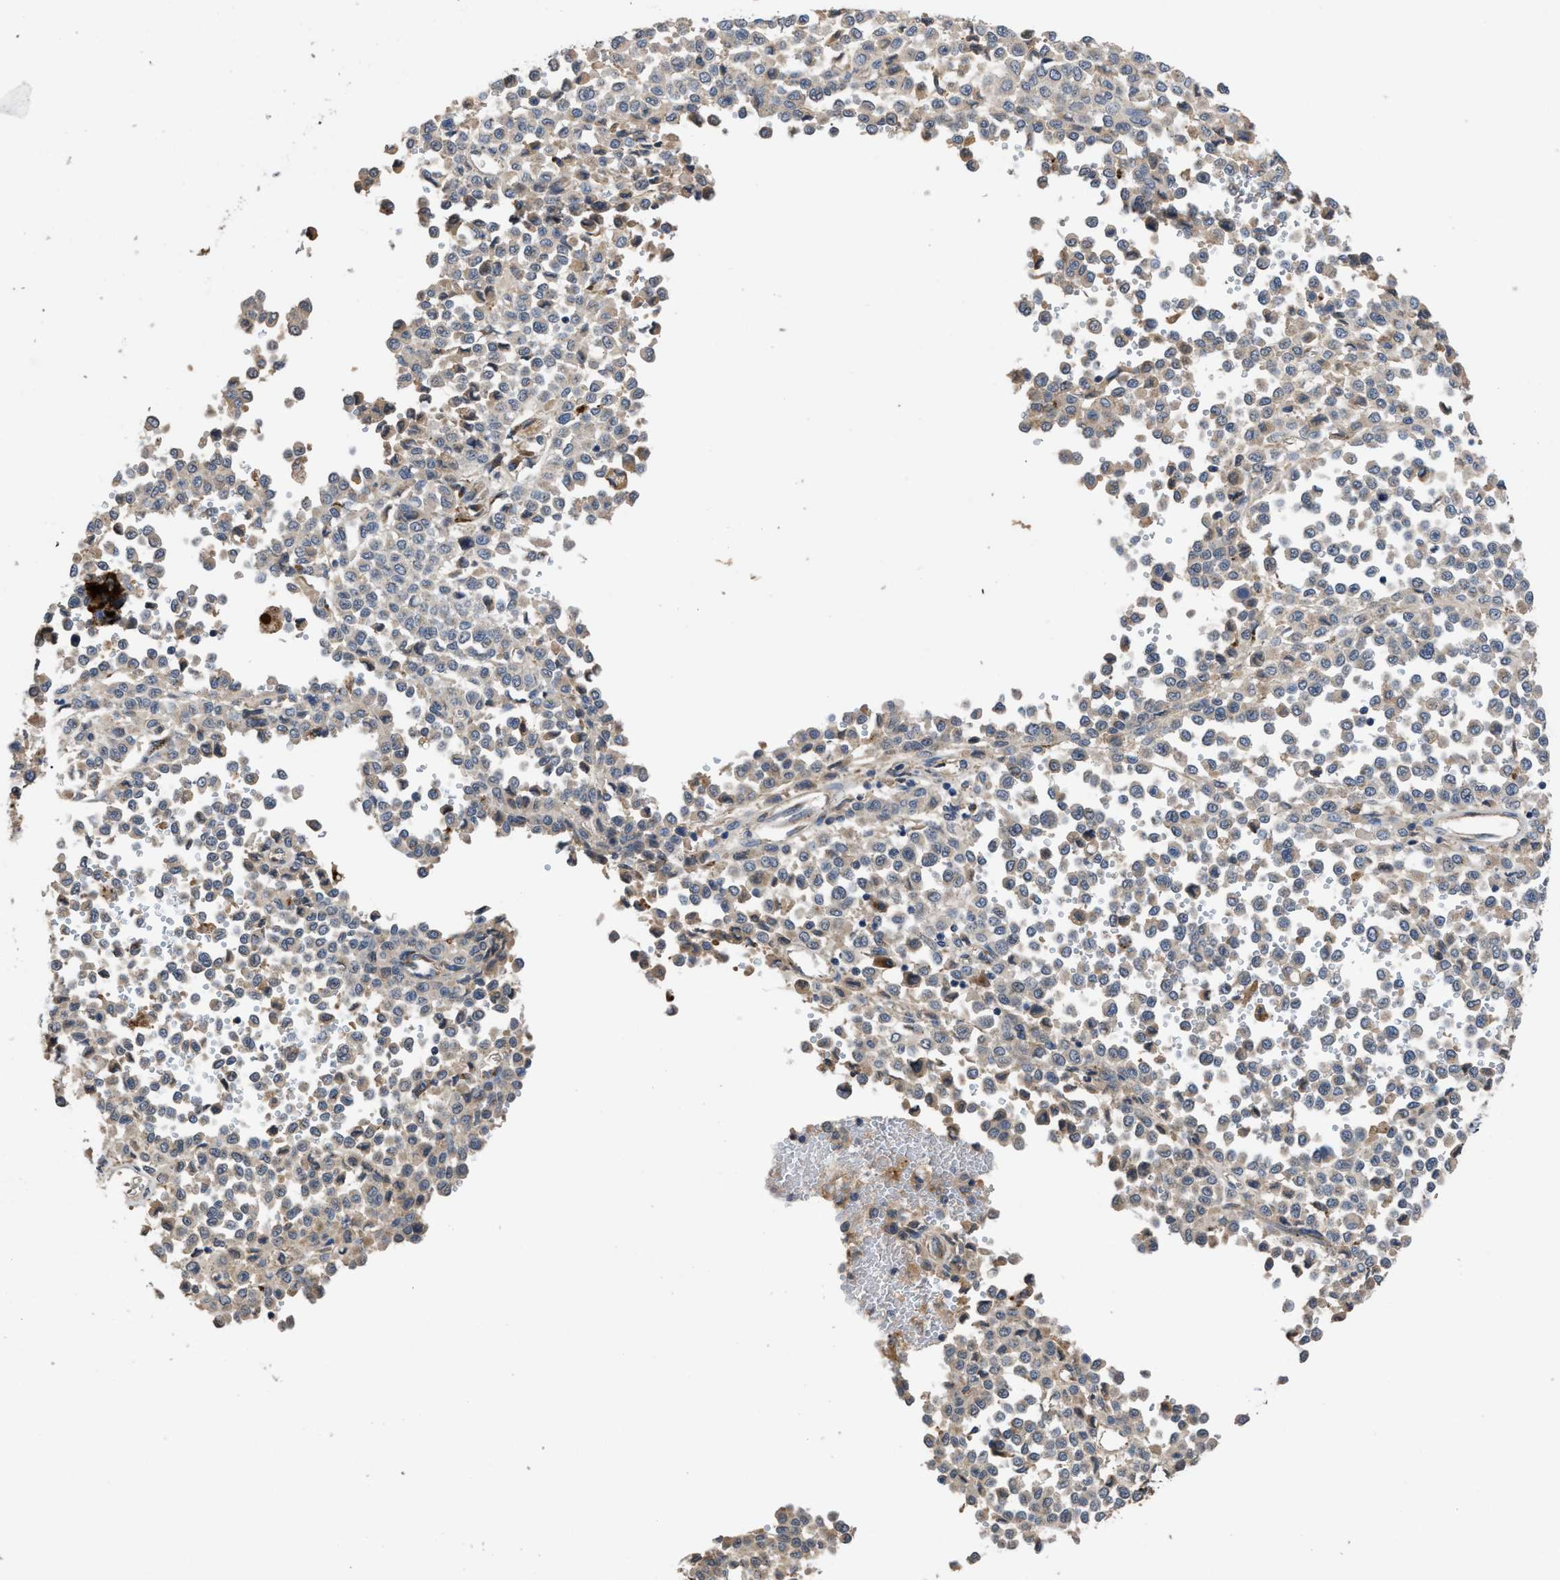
{"staining": {"intensity": "weak", "quantity": ">75%", "location": "cytoplasmic/membranous"}, "tissue": "melanoma", "cell_type": "Tumor cells", "image_type": "cancer", "snomed": [{"axis": "morphology", "description": "Malignant melanoma, Metastatic site"}, {"axis": "topography", "description": "Pancreas"}], "caption": "IHC (DAB) staining of human melanoma exhibits weak cytoplasmic/membranous protein staining in about >75% of tumor cells.", "gene": "SIK2", "patient": {"sex": "female", "age": 30}}